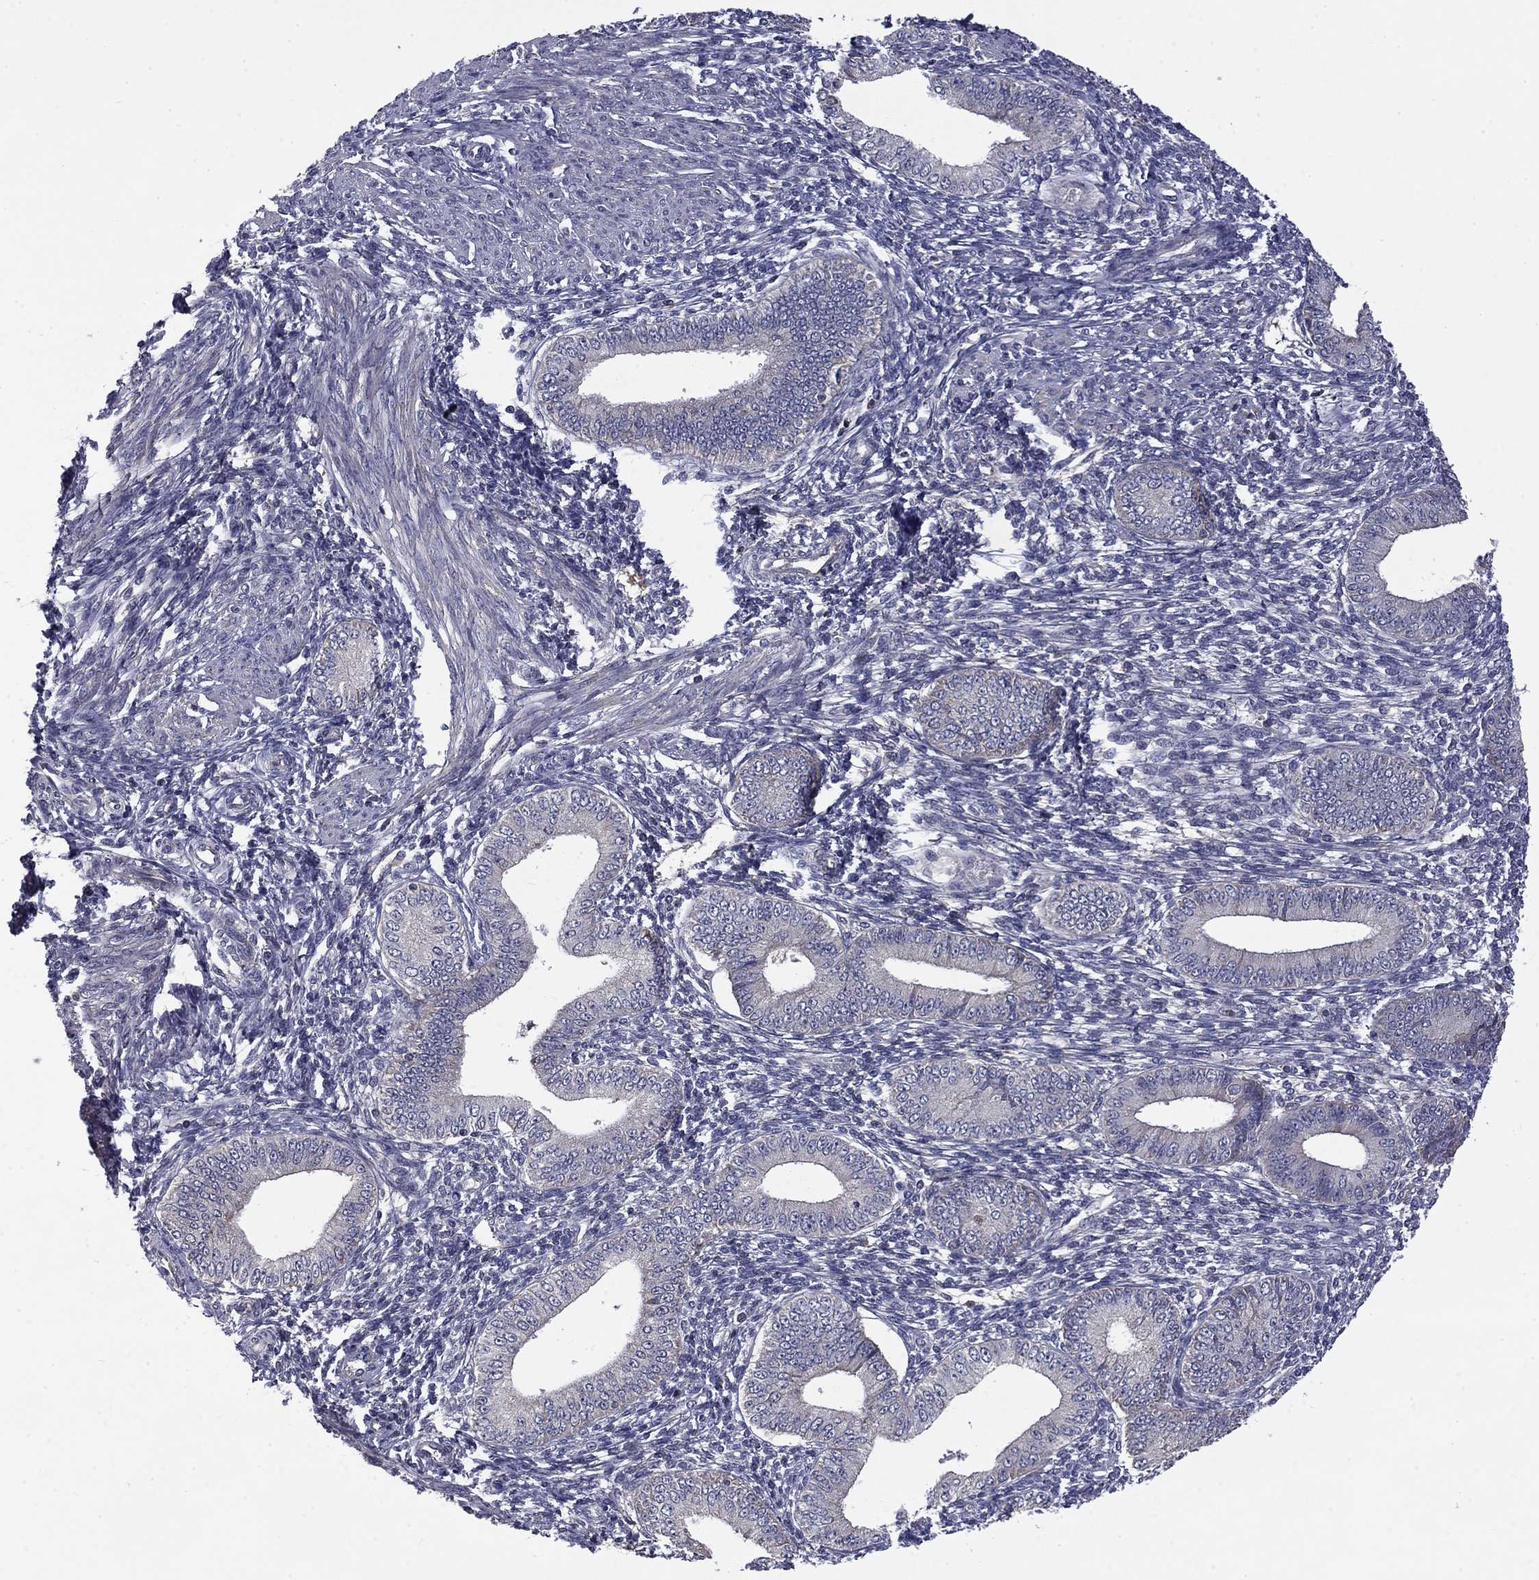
{"staining": {"intensity": "negative", "quantity": "none", "location": "none"}, "tissue": "endometrium", "cell_type": "Cells in endometrial stroma", "image_type": "normal", "snomed": [{"axis": "morphology", "description": "Normal tissue, NOS"}, {"axis": "topography", "description": "Endometrium"}], "caption": "This image is of unremarkable endometrium stained with immunohistochemistry to label a protein in brown with the nuclei are counter-stained blue. There is no expression in cells in endometrial stroma. (Brightfield microscopy of DAB (3,3'-diaminobenzidine) immunohistochemistry (IHC) at high magnification).", "gene": "CEACAM7", "patient": {"sex": "female", "age": 42}}